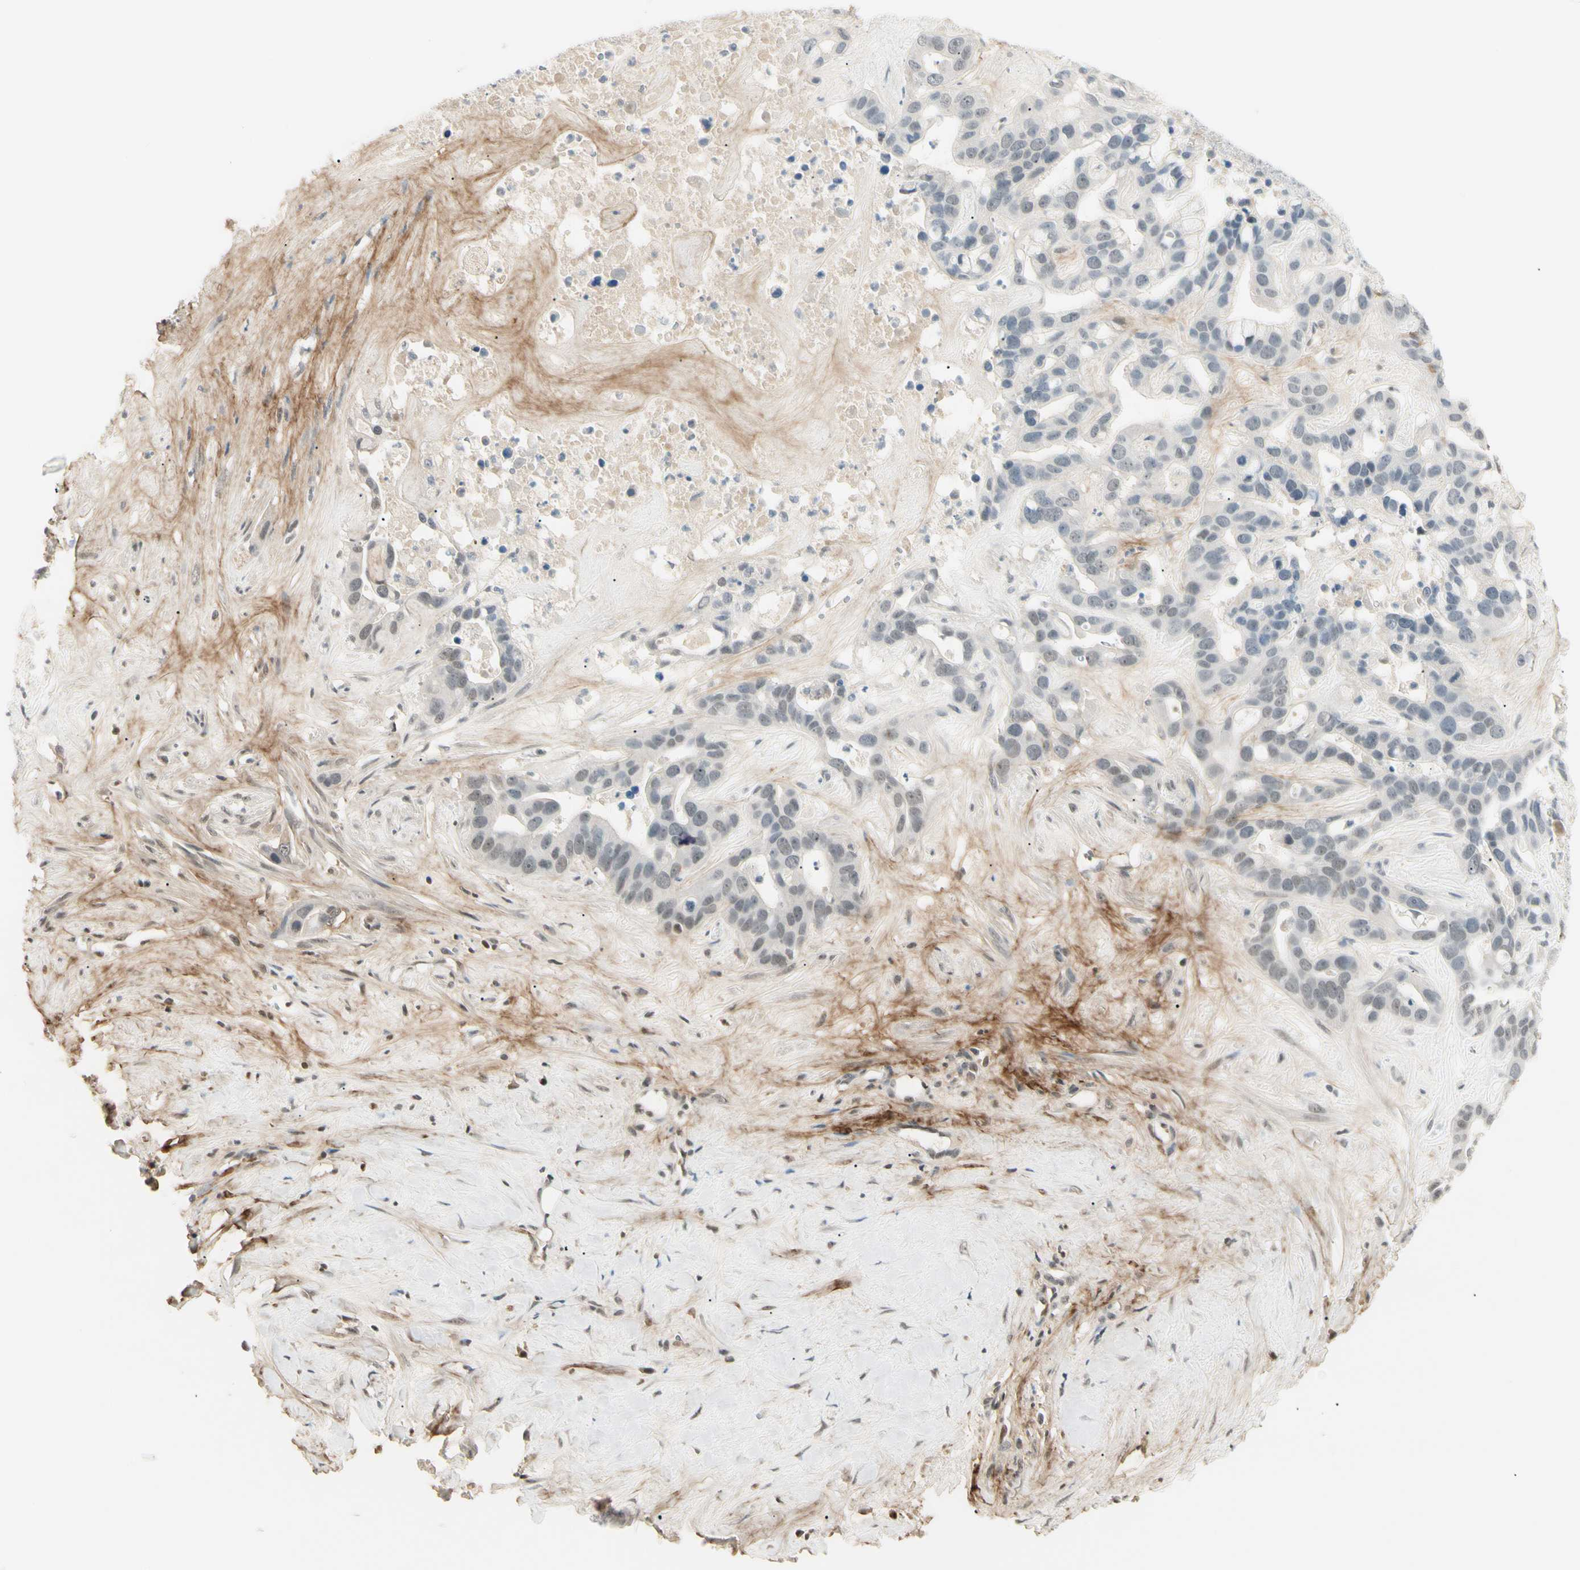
{"staining": {"intensity": "negative", "quantity": "none", "location": "none"}, "tissue": "liver cancer", "cell_type": "Tumor cells", "image_type": "cancer", "snomed": [{"axis": "morphology", "description": "Cholangiocarcinoma"}, {"axis": "topography", "description": "Liver"}], "caption": "Human cholangiocarcinoma (liver) stained for a protein using IHC demonstrates no staining in tumor cells.", "gene": "ASPN", "patient": {"sex": "female", "age": 65}}